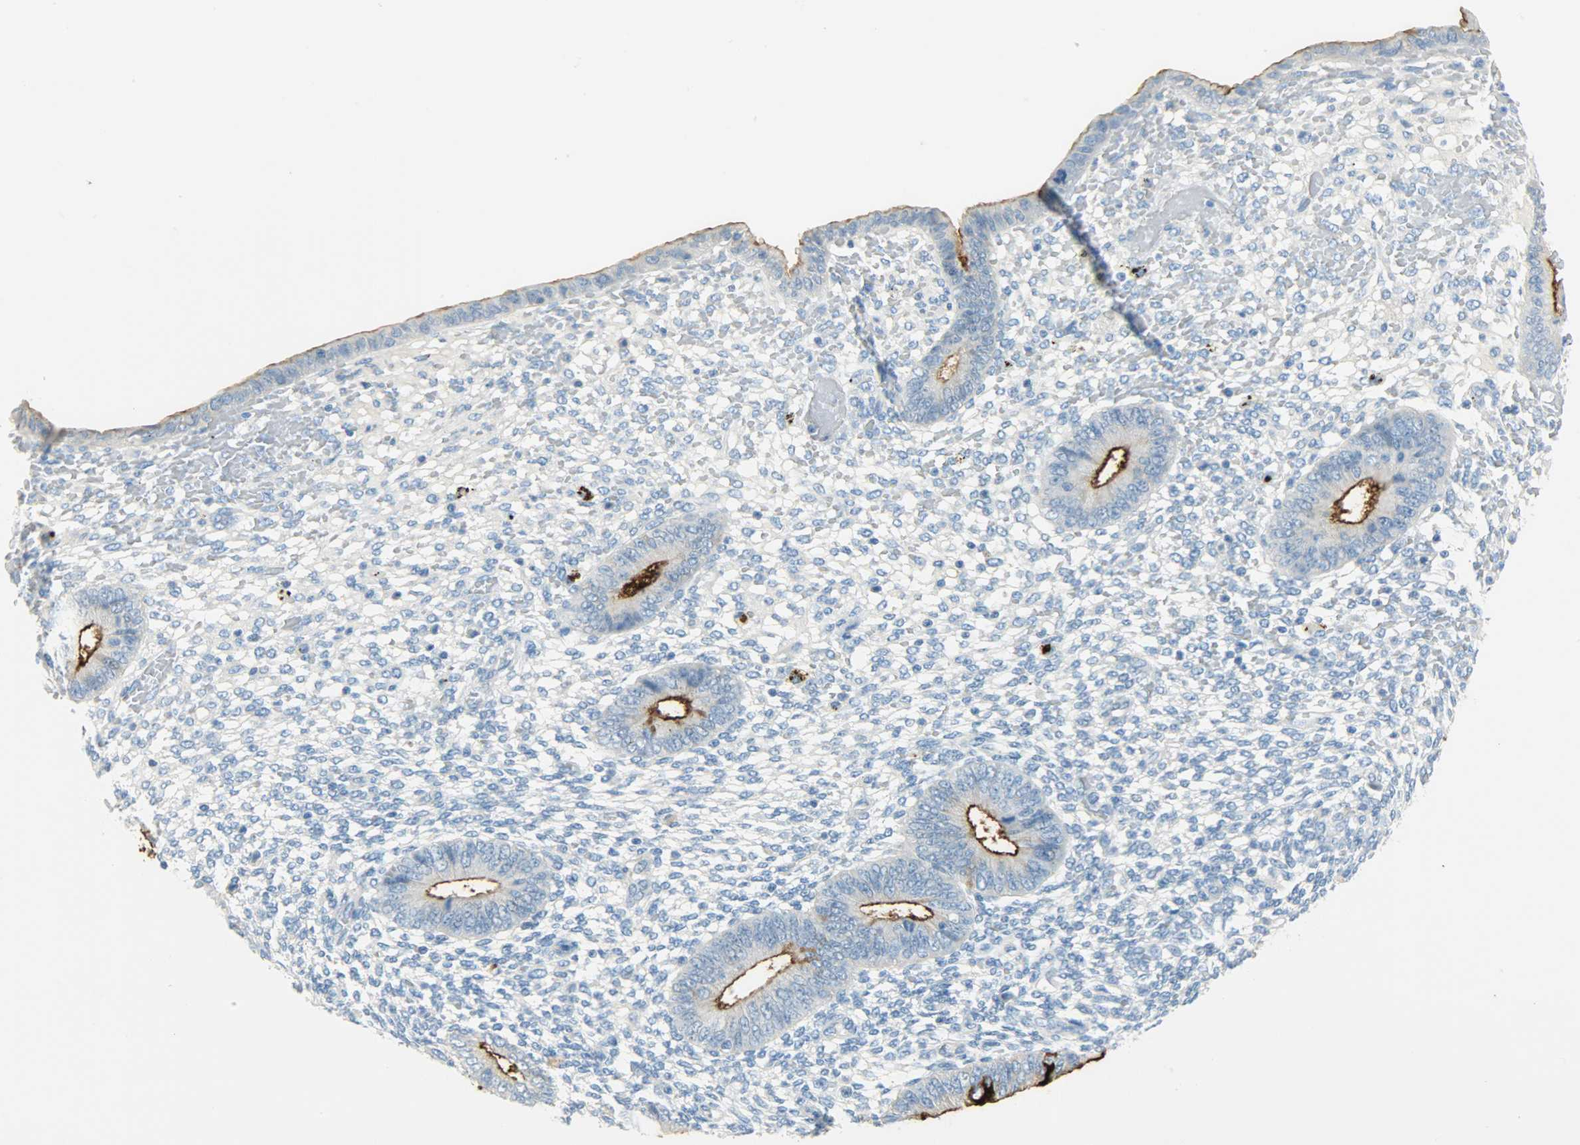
{"staining": {"intensity": "negative", "quantity": "none", "location": "none"}, "tissue": "endometrium", "cell_type": "Cells in endometrial stroma", "image_type": "normal", "snomed": [{"axis": "morphology", "description": "Normal tissue, NOS"}, {"axis": "topography", "description": "Endometrium"}], "caption": "High magnification brightfield microscopy of benign endometrium stained with DAB (3,3'-diaminobenzidine) (brown) and counterstained with hematoxylin (blue): cells in endometrial stroma show no significant positivity.", "gene": "PROM1", "patient": {"sex": "female", "age": 42}}